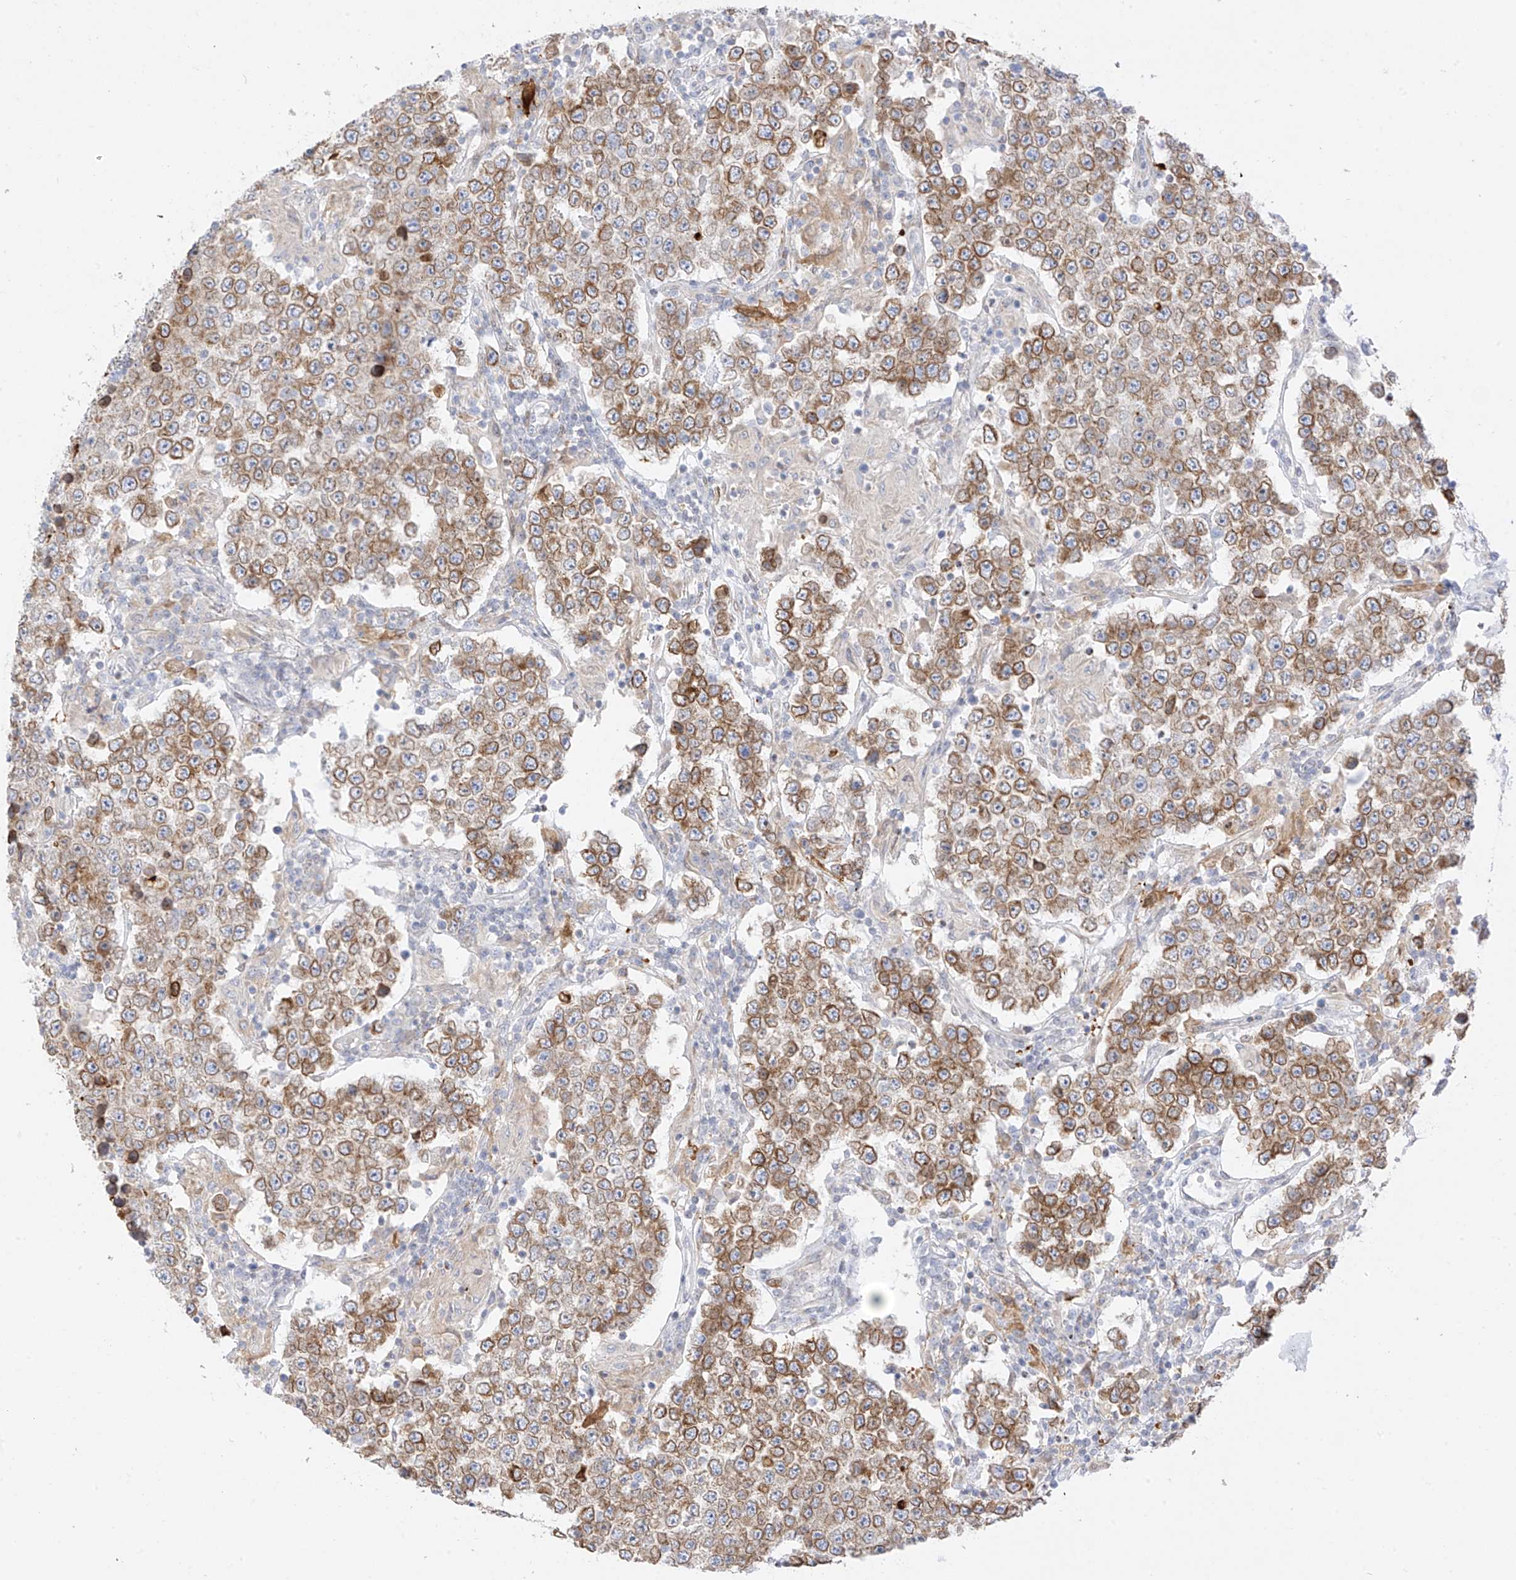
{"staining": {"intensity": "moderate", "quantity": ">75%", "location": "cytoplasmic/membranous"}, "tissue": "testis cancer", "cell_type": "Tumor cells", "image_type": "cancer", "snomed": [{"axis": "morphology", "description": "Normal tissue, NOS"}, {"axis": "morphology", "description": "Urothelial carcinoma, High grade"}, {"axis": "morphology", "description": "Seminoma, NOS"}, {"axis": "morphology", "description": "Carcinoma, Embryonal, NOS"}, {"axis": "topography", "description": "Urinary bladder"}, {"axis": "topography", "description": "Testis"}], "caption": "DAB immunohistochemical staining of human testis urothelial carcinoma (high-grade) exhibits moderate cytoplasmic/membranous protein expression in about >75% of tumor cells.", "gene": "PCYOX1", "patient": {"sex": "male", "age": 41}}